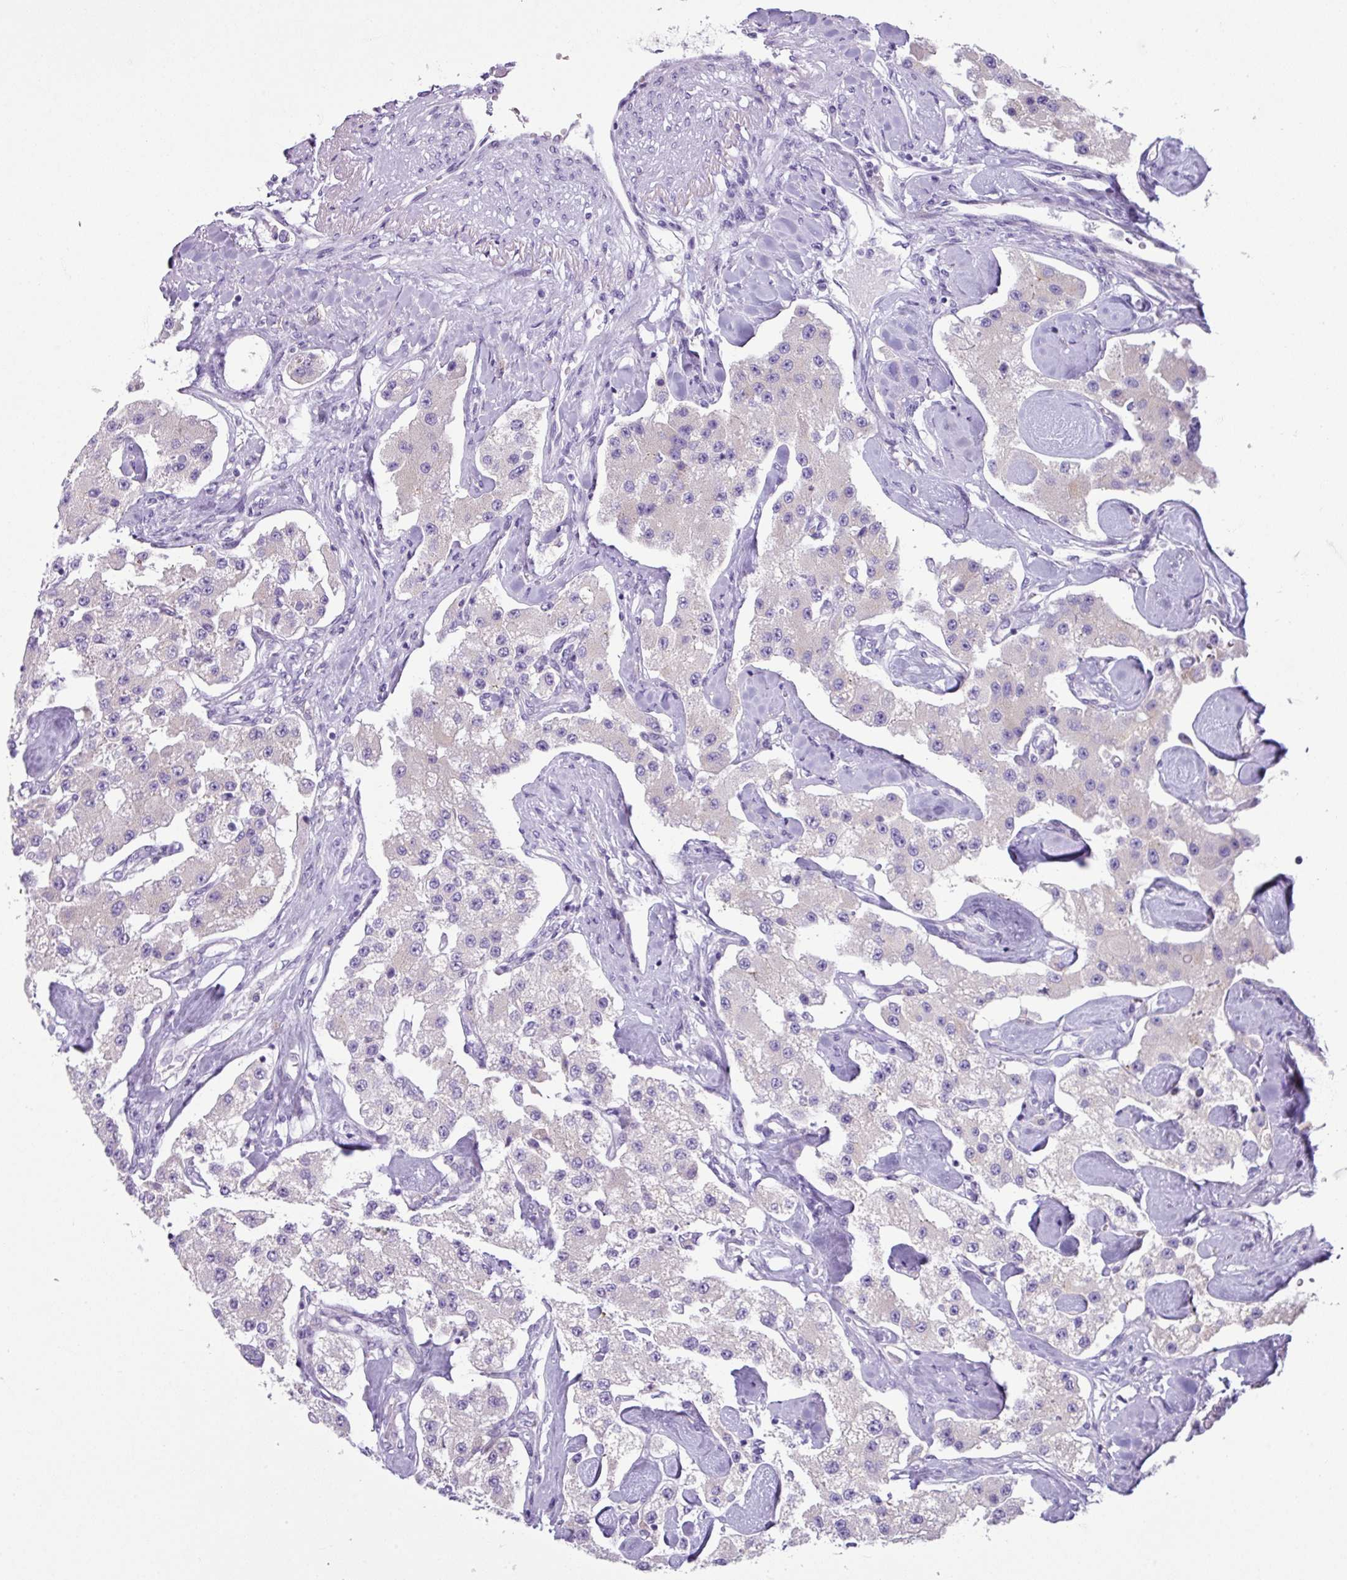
{"staining": {"intensity": "negative", "quantity": "none", "location": "none"}, "tissue": "carcinoid", "cell_type": "Tumor cells", "image_type": "cancer", "snomed": [{"axis": "morphology", "description": "Carcinoid, malignant, NOS"}, {"axis": "topography", "description": "Pancreas"}], "caption": "Image shows no significant protein positivity in tumor cells of carcinoid (malignant).", "gene": "ABCC5", "patient": {"sex": "male", "age": 41}}